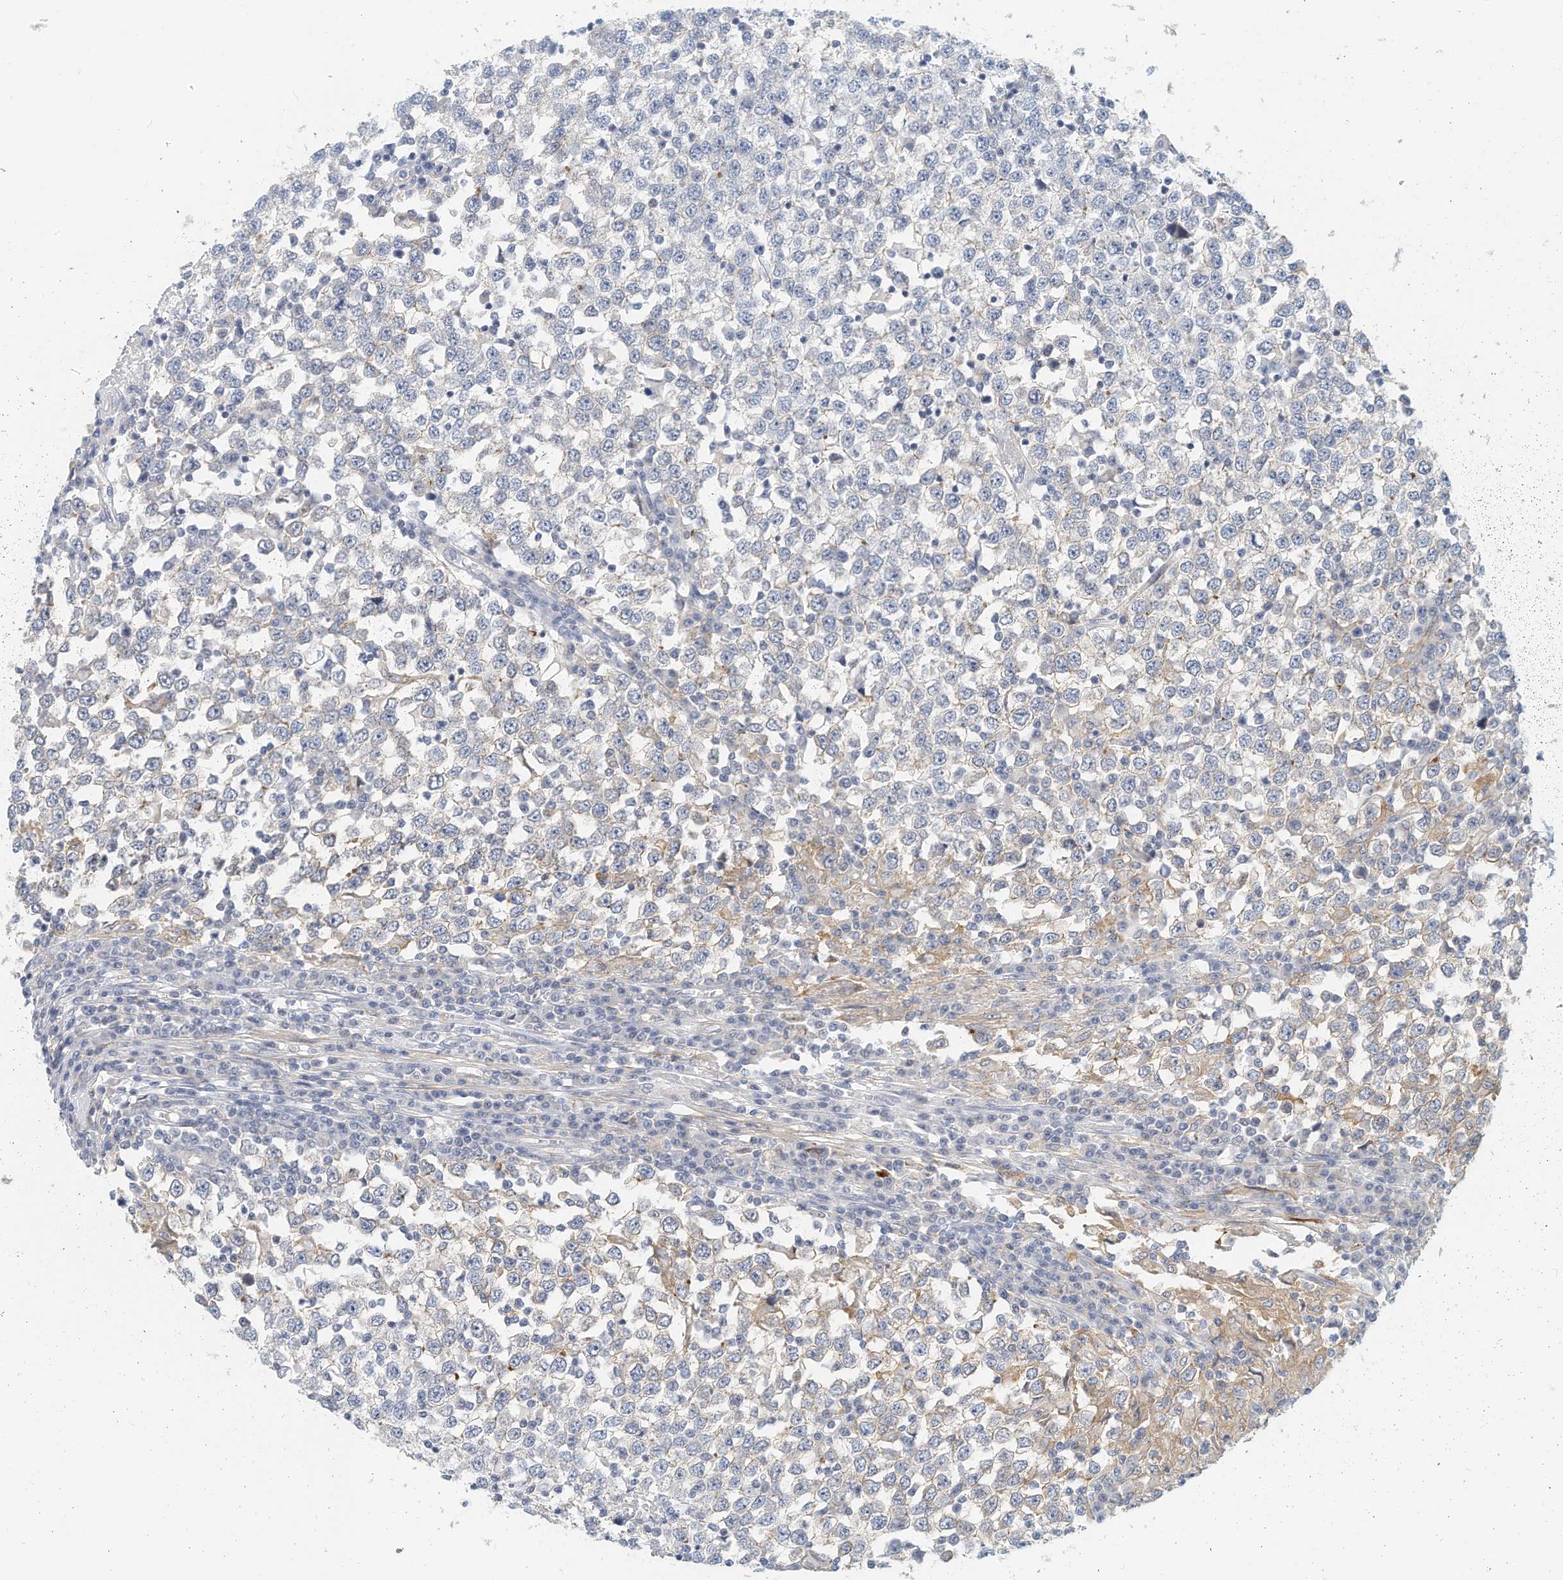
{"staining": {"intensity": "moderate", "quantity": "<25%", "location": "cytoplasmic/membranous"}, "tissue": "testis cancer", "cell_type": "Tumor cells", "image_type": "cancer", "snomed": [{"axis": "morphology", "description": "Seminoma, NOS"}, {"axis": "topography", "description": "Testis"}], "caption": "IHC (DAB (3,3'-diaminobenzidine)) staining of human testis cancer (seminoma) displays moderate cytoplasmic/membranous protein staining in about <25% of tumor cells.", "gene": "MICAL1", "patient": {"sex": "male", "age": 65}}